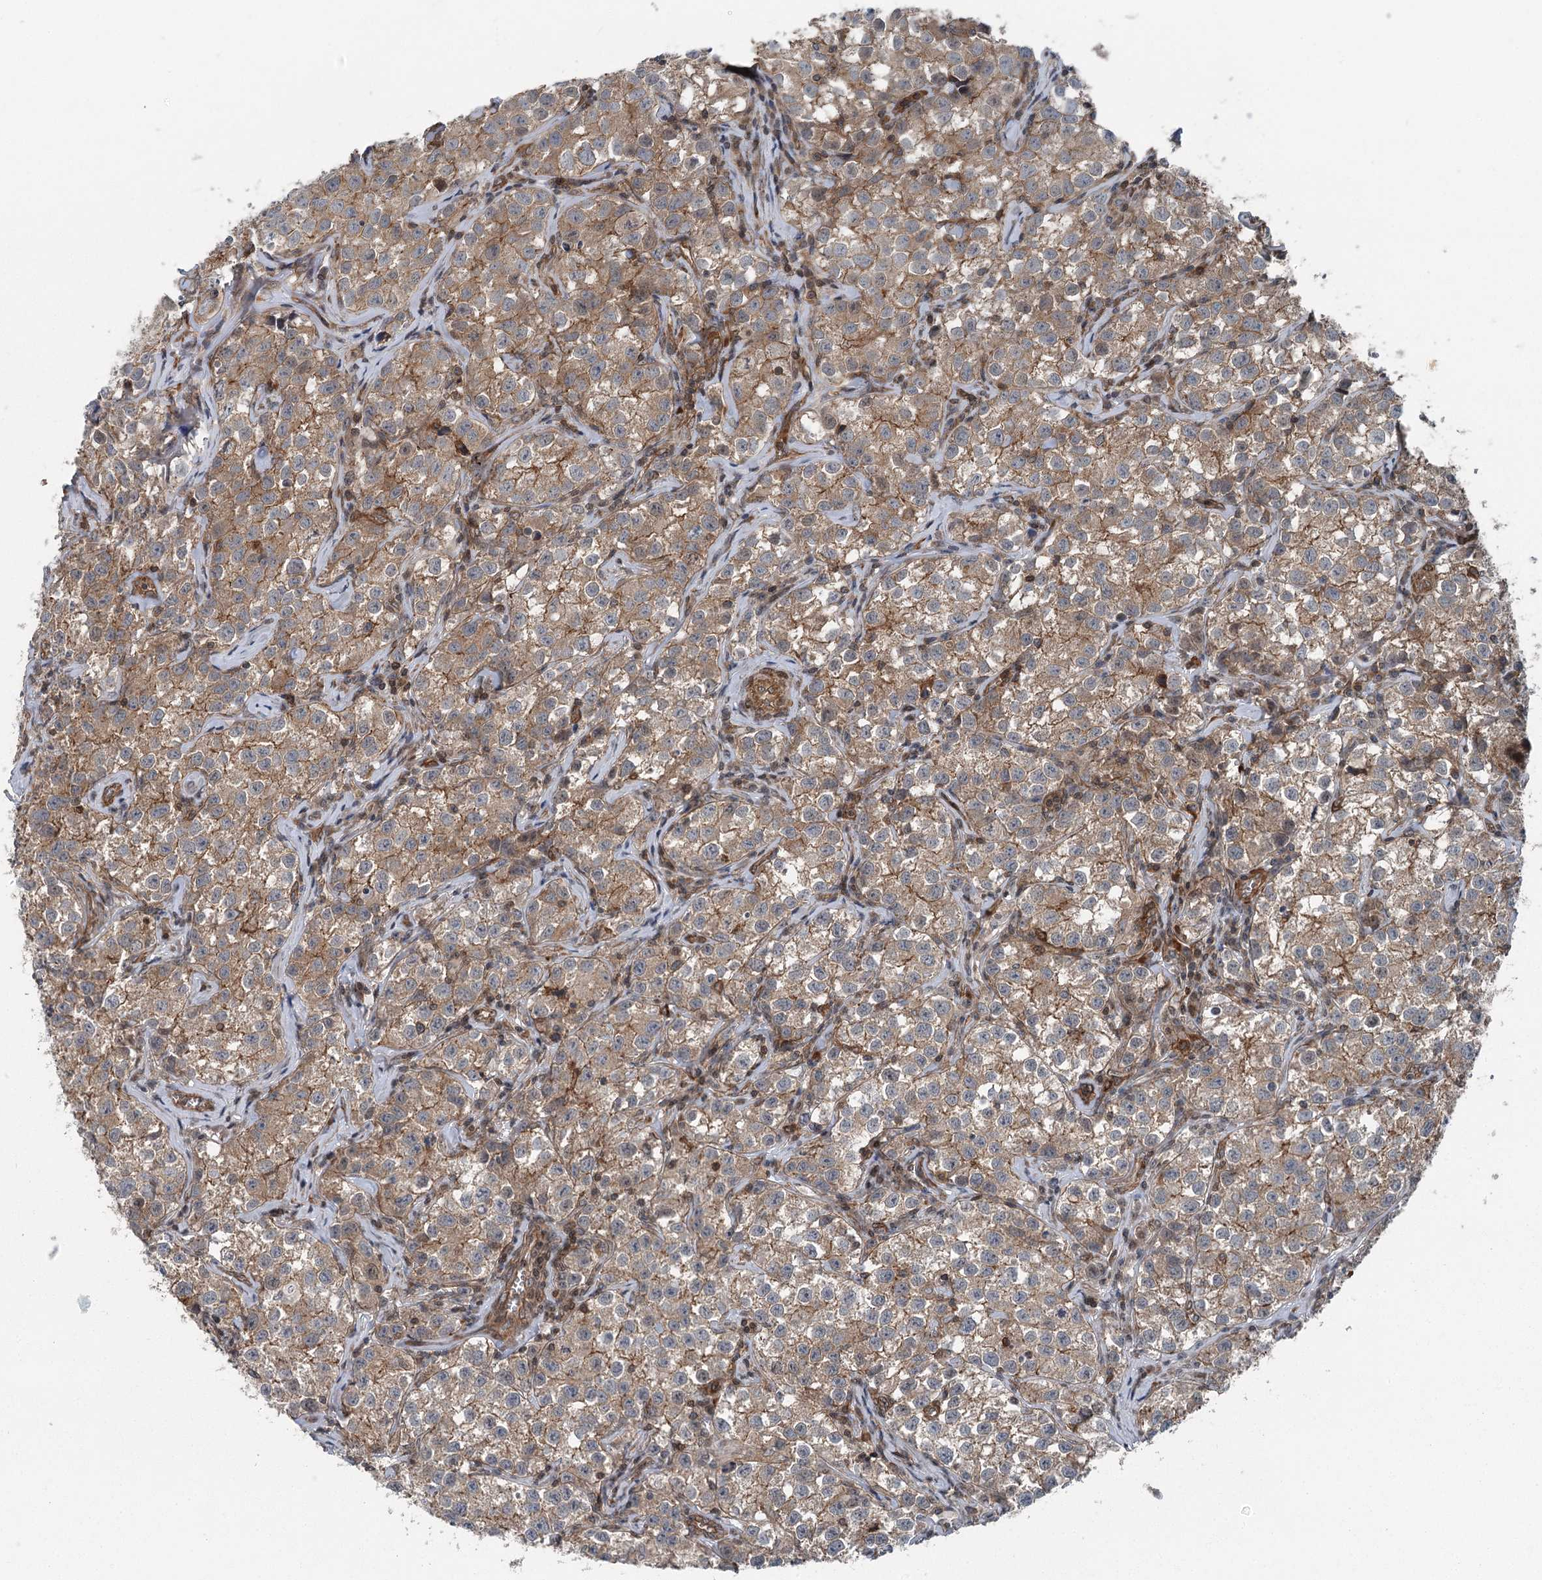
{"staining": {"intensity": "weak", "quantity": "25%-75%", "location": "cytoplasmic/membranous"}, "tissue": "testis cancer", "cell_type": "Tumor cells", "image_type": "cancer", "snomed": [{"axis": "morphology", "description": "Seminoma, NOS"}, {"axis": "morphology", "description": "Carcinoma, Embryonal, NOS"}, {"axis": "topography", "description": "Testis"}], "caption": "Immunohistochemical staining of human embryonal carcinoma (testis) shows low levels of weak cytoplasmic/membranous protein positivity in approximately 25%-75% of tumor cells.", "gene": "IQSEC1", "patient": {"sex": "male", "age": 43}}